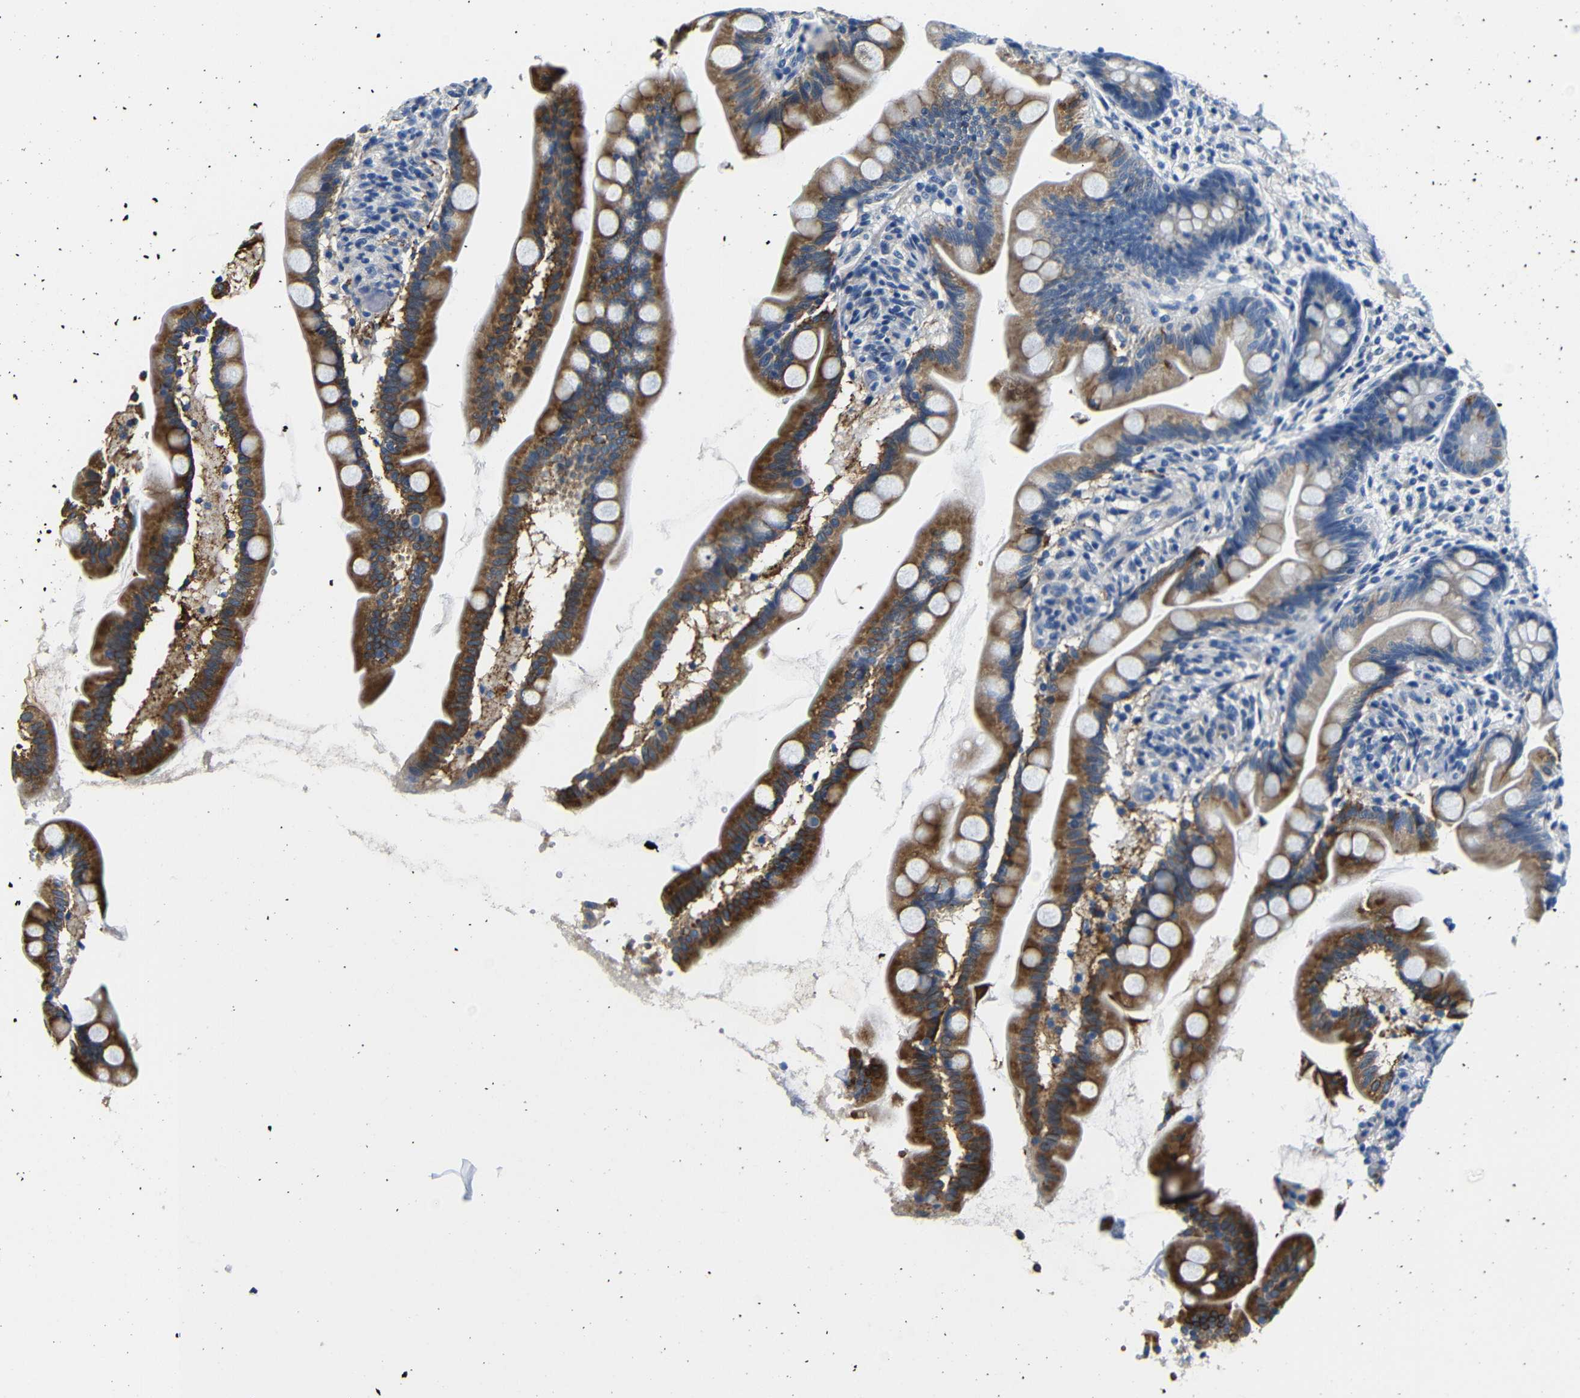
{"staining": {"intensity": "strong", "quantity": ">75%", "location": "cytoplasmic/membranous"}, "tissue": "small intestine", "cell_type": "Glandular cells", "image_type": "normal", "snomed": [{"axis": "morphology", "description": "Normal tissue, NOS"}, {"axis": "topography", "description": "Small intestine"}], "caption": "IHC (DAB (3,3'-diaminobenzidine)) staining of benign small intestine exhibits strong cytoplasmic/membranous protein staining in approximately >75% of glandular cells.", "gene": "TNFAIP1", "patient": {"sex": "female", "age": 56}}